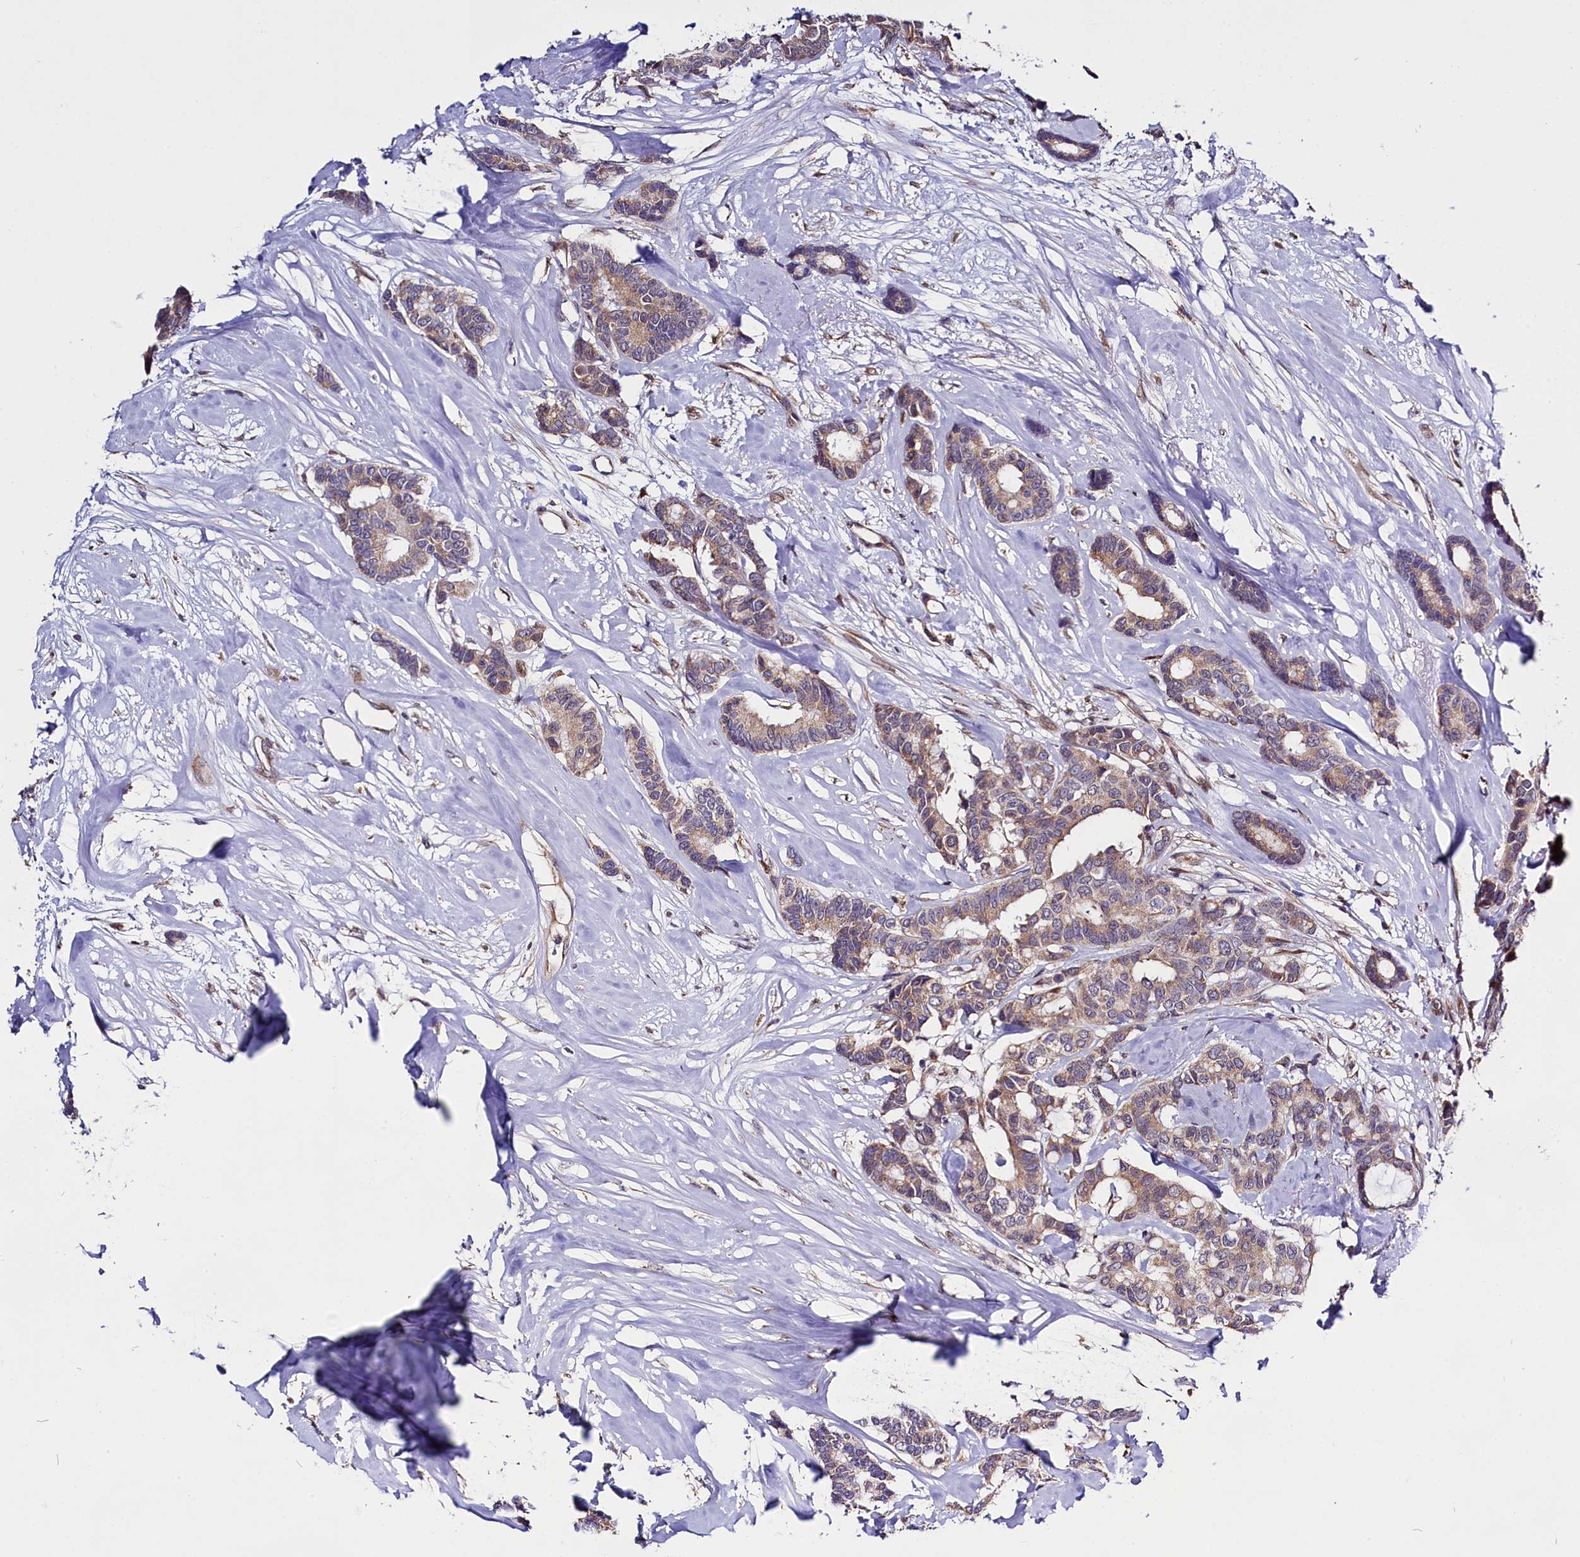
{"staining": {"intensity": "weak", "quantity": ">75%", "location": "cytoplasmic/membranous"}, "tissue": "breast cancer", "cell_type": "Tumor cells", "image_type": "cancer", "snomed": [{"axis": "morphology", "description": "Duct carcinoma"}, {"axis": "topography", "description": "Breast"}], "caption": "Breast intraductal carcinoma stained for a protein (brown) reveals weak cytoplasmic/membranous positive expression in approximately >75% of tumor cells.", "gene": "UACA", "patient": {"sex": "female", "age": 87}}